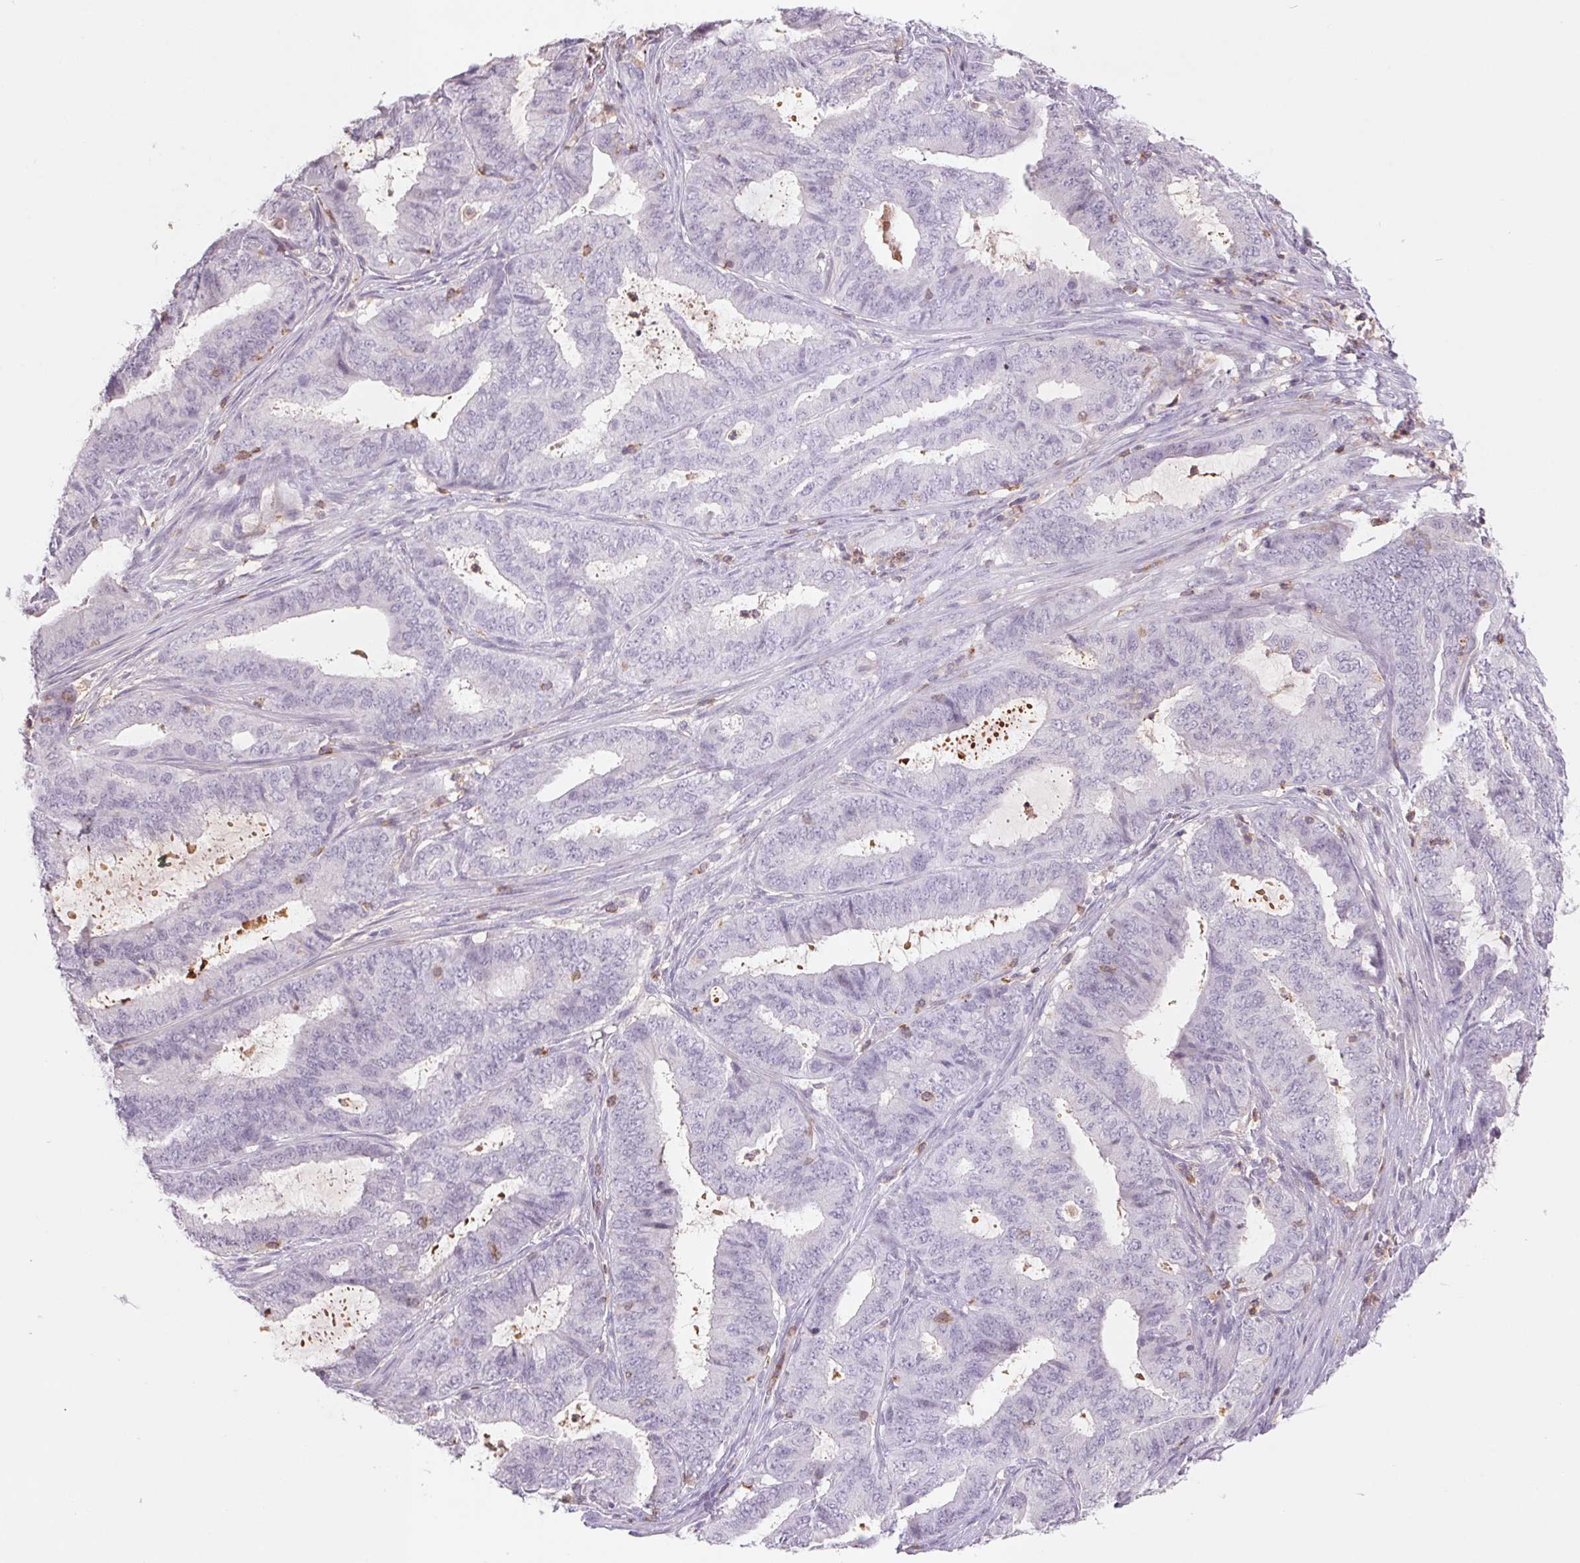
{"staining": {"intensity": "negative", "quantity": "none", "location": "none"}, "tissue": "endometrial cancer", "cell_type": "Tumor cells", "image_type": "cancer", "snomed": [{"axis": "morphology", "description": "Adenocarcinoma, NOS"}, {"axis": "topography", "description": "Endometrium"}], "caption": "IHC micrograph of neoplastic tissue: human endometrial cancer (adenocarcinoma) stained with DAB shows no significant protein staining in tumor cells. Nuclei are stained in blue.", "gene": "KIF26A", "patient": {"sex": "female", "age": 51}}